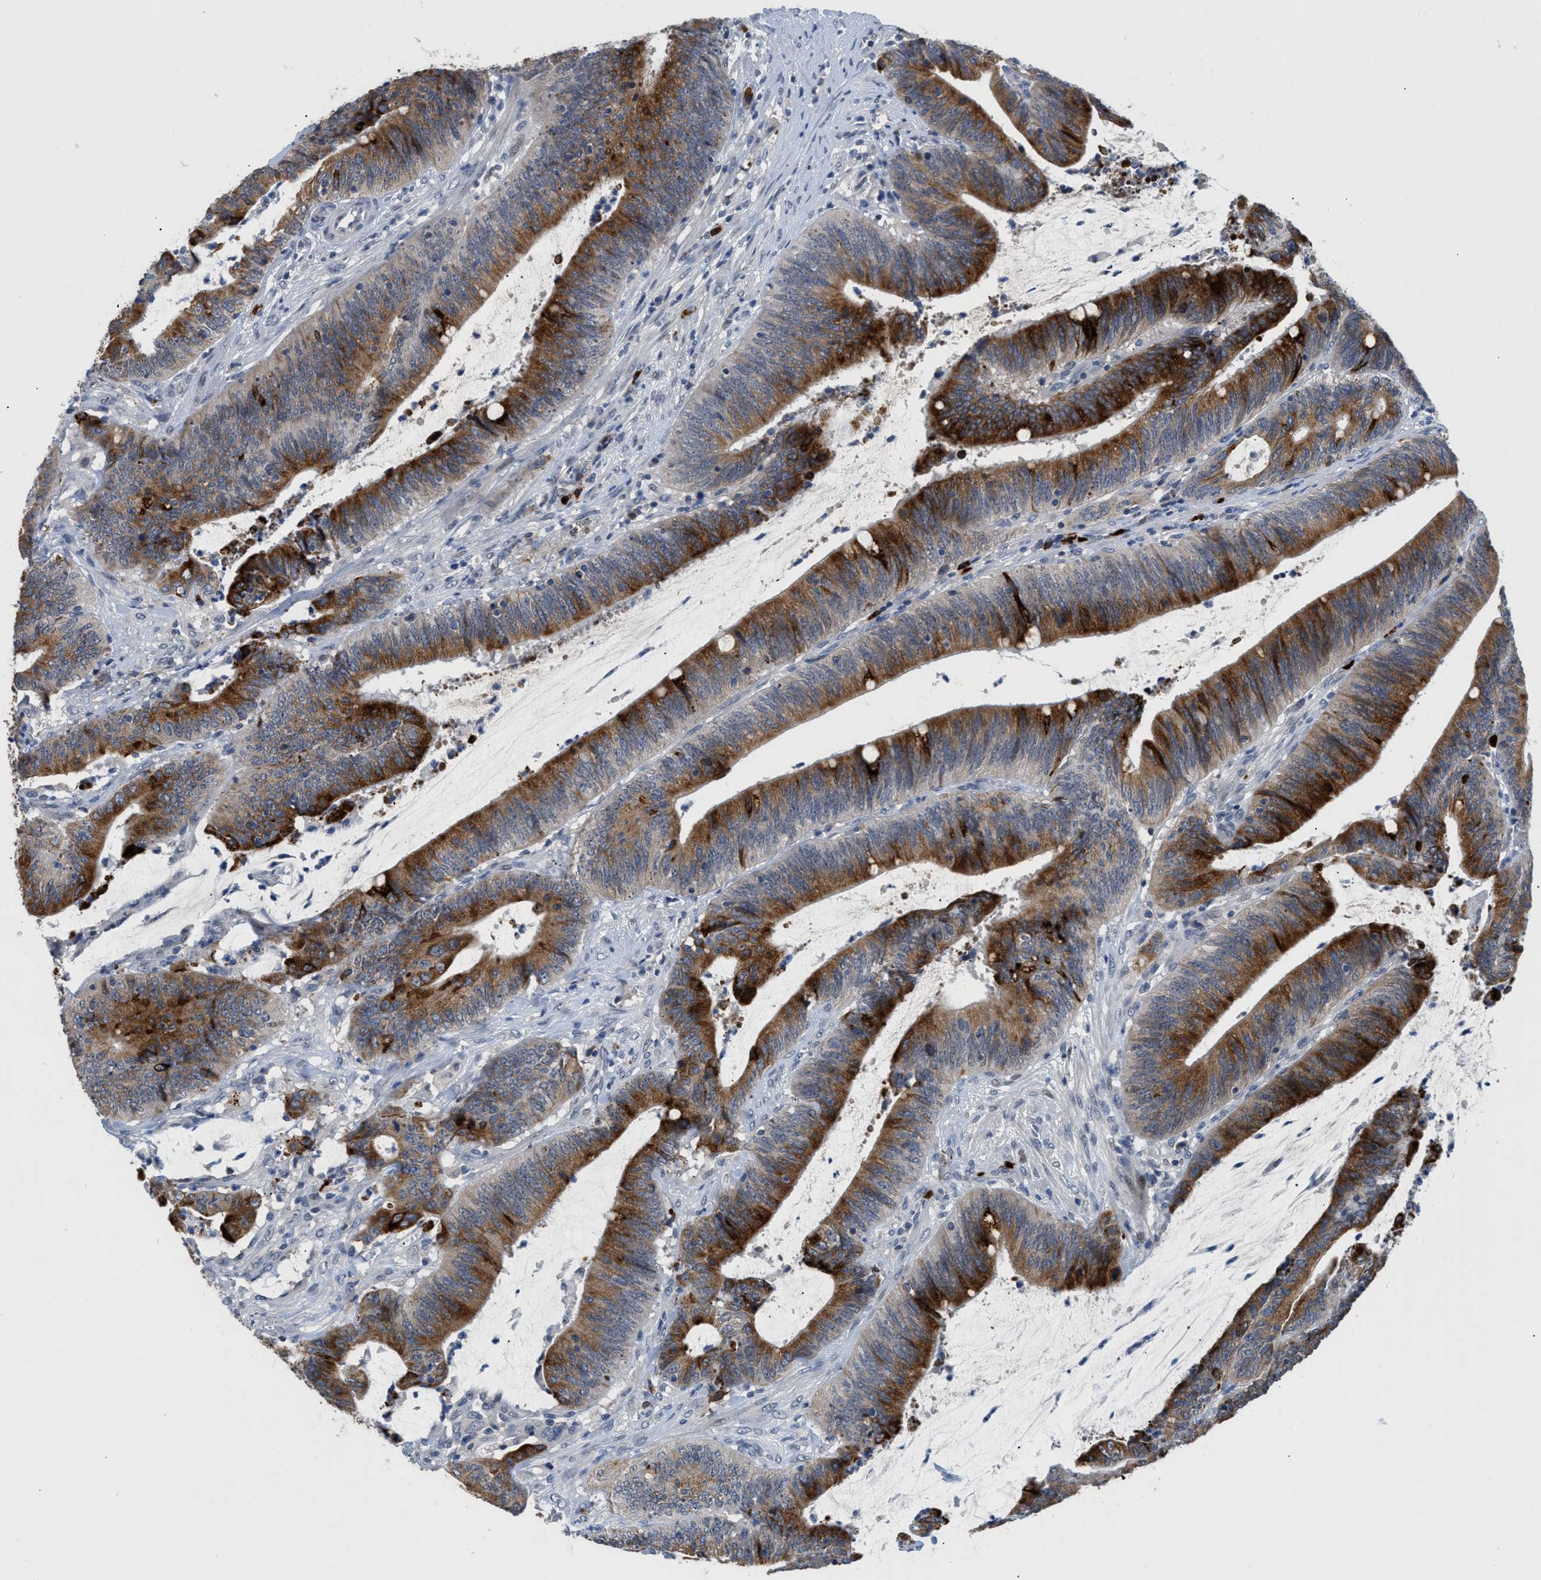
{"staining": {"intensity": "strong", "quantity": "25%-75%", "location": "cytoplasmic/membranous"}, "tissue": "colorectal cancer", "cell_type": "Tumor cells", "image_type": "cancer", "snomed": [{"axis": "morphology", "description": "Normal tissue, NOS"}, {"axis": "morphology", "description": "Adenocarcinoma, NOS"}, {"axis": "topography", "description": "Rectum"}], "caption": "Tumor cells show high levels of strong cytoplasmic/membranous positivity in about 25%-75% of cells in human colorectal adenocarcinoma.", "gene": "OR9K2", "patient": {"sex": "female", "age": 66}}